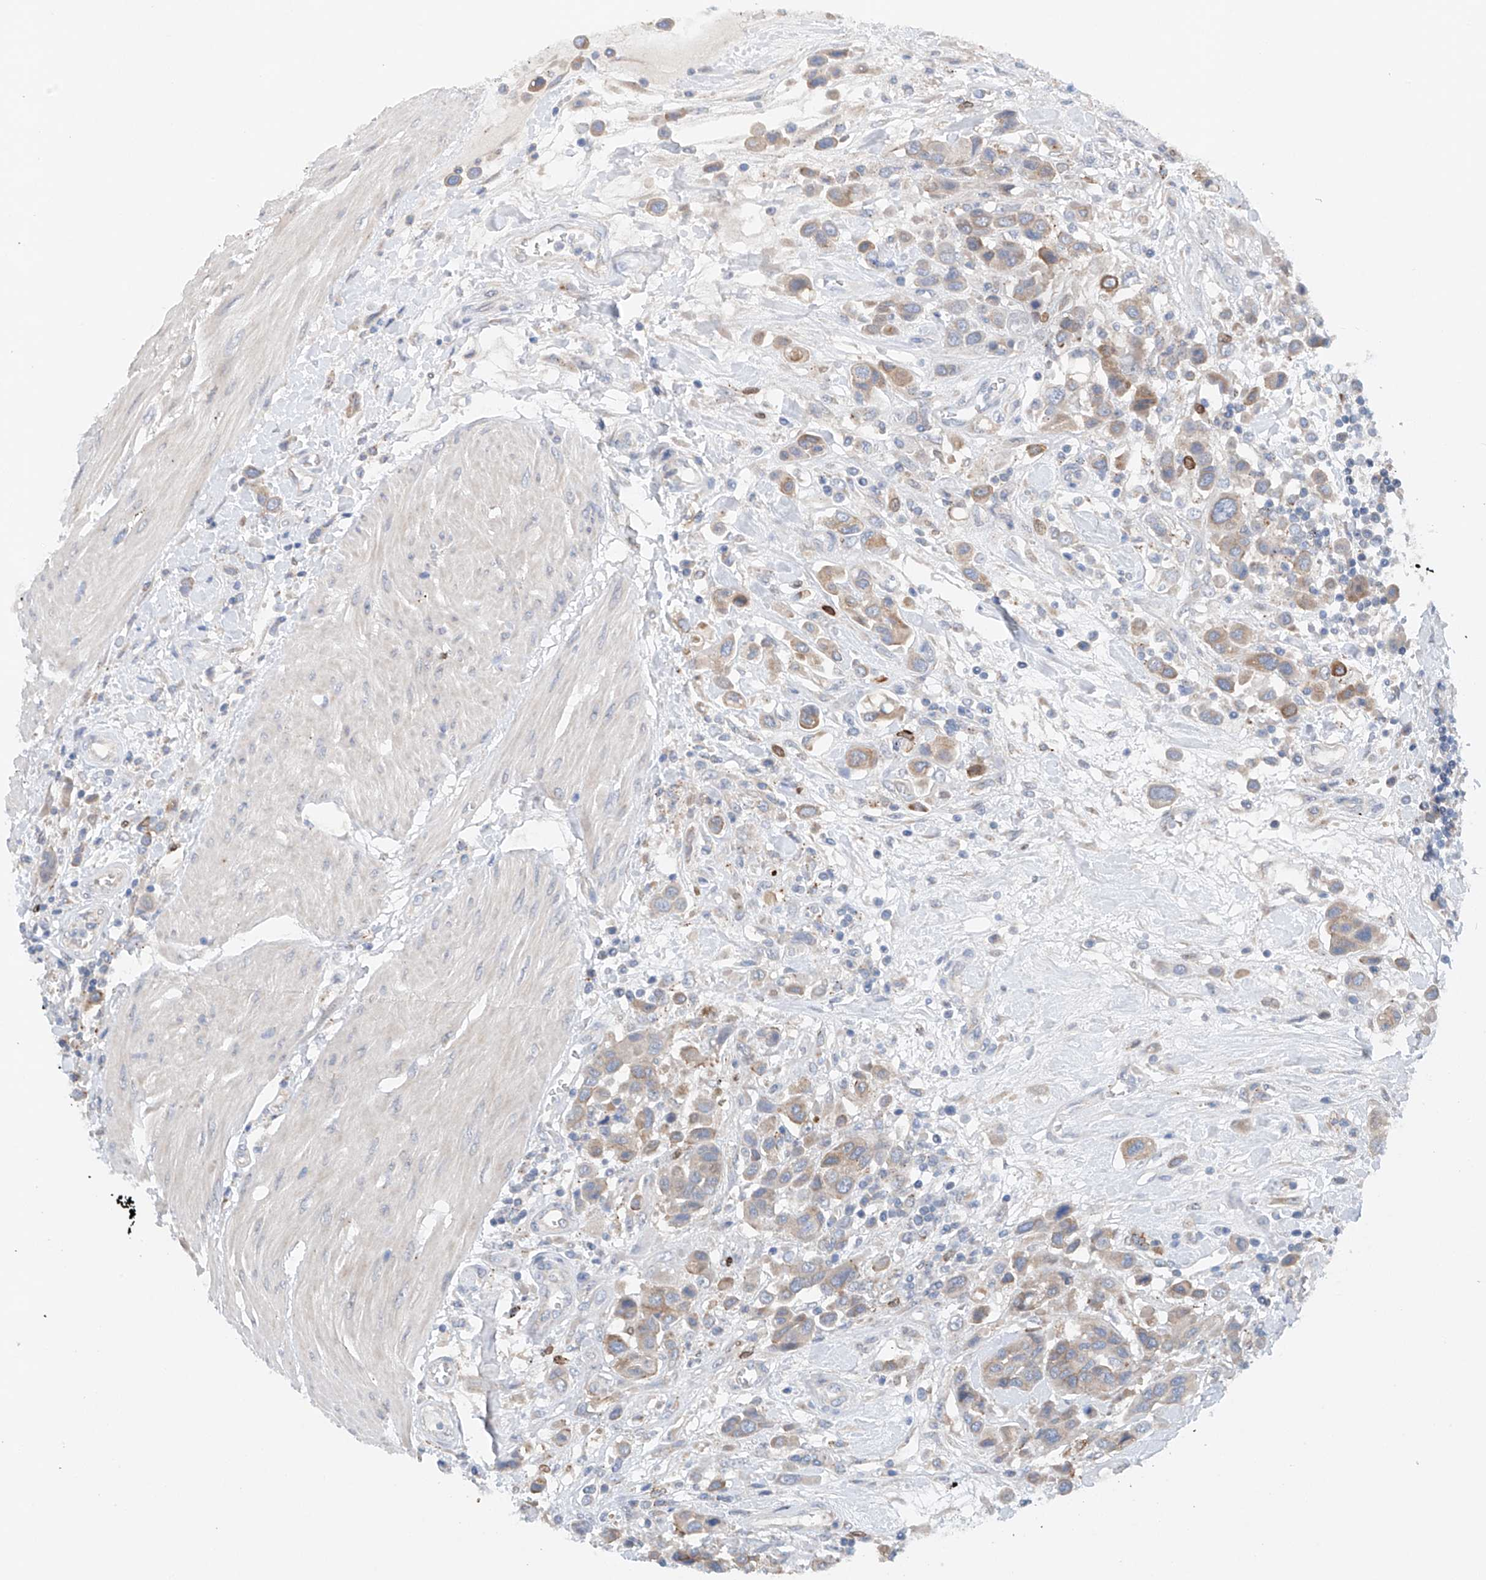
{"staining": {"intensity": "moderate", "quantity": "<25%", "location": "cytoplasmic/membranous"}, "tissue": "urothelial cancer", "cell_type": "Tumor cells", "image_type": "cancer", "snomed": [{"axis": "morphology", "description": "Urothelial carcinoma, High grade"}, {"axis": "topography", "description": "Urinary bladder"}], "caption": "Protein expression analysis of human urothelial carcinoma (high-grade) reveals moderate cytoplasmic/membranous expression in approximately <25% of tumor cells.", "gene": "CEP85L", "patient": {"sex": "male", "age": 50}}